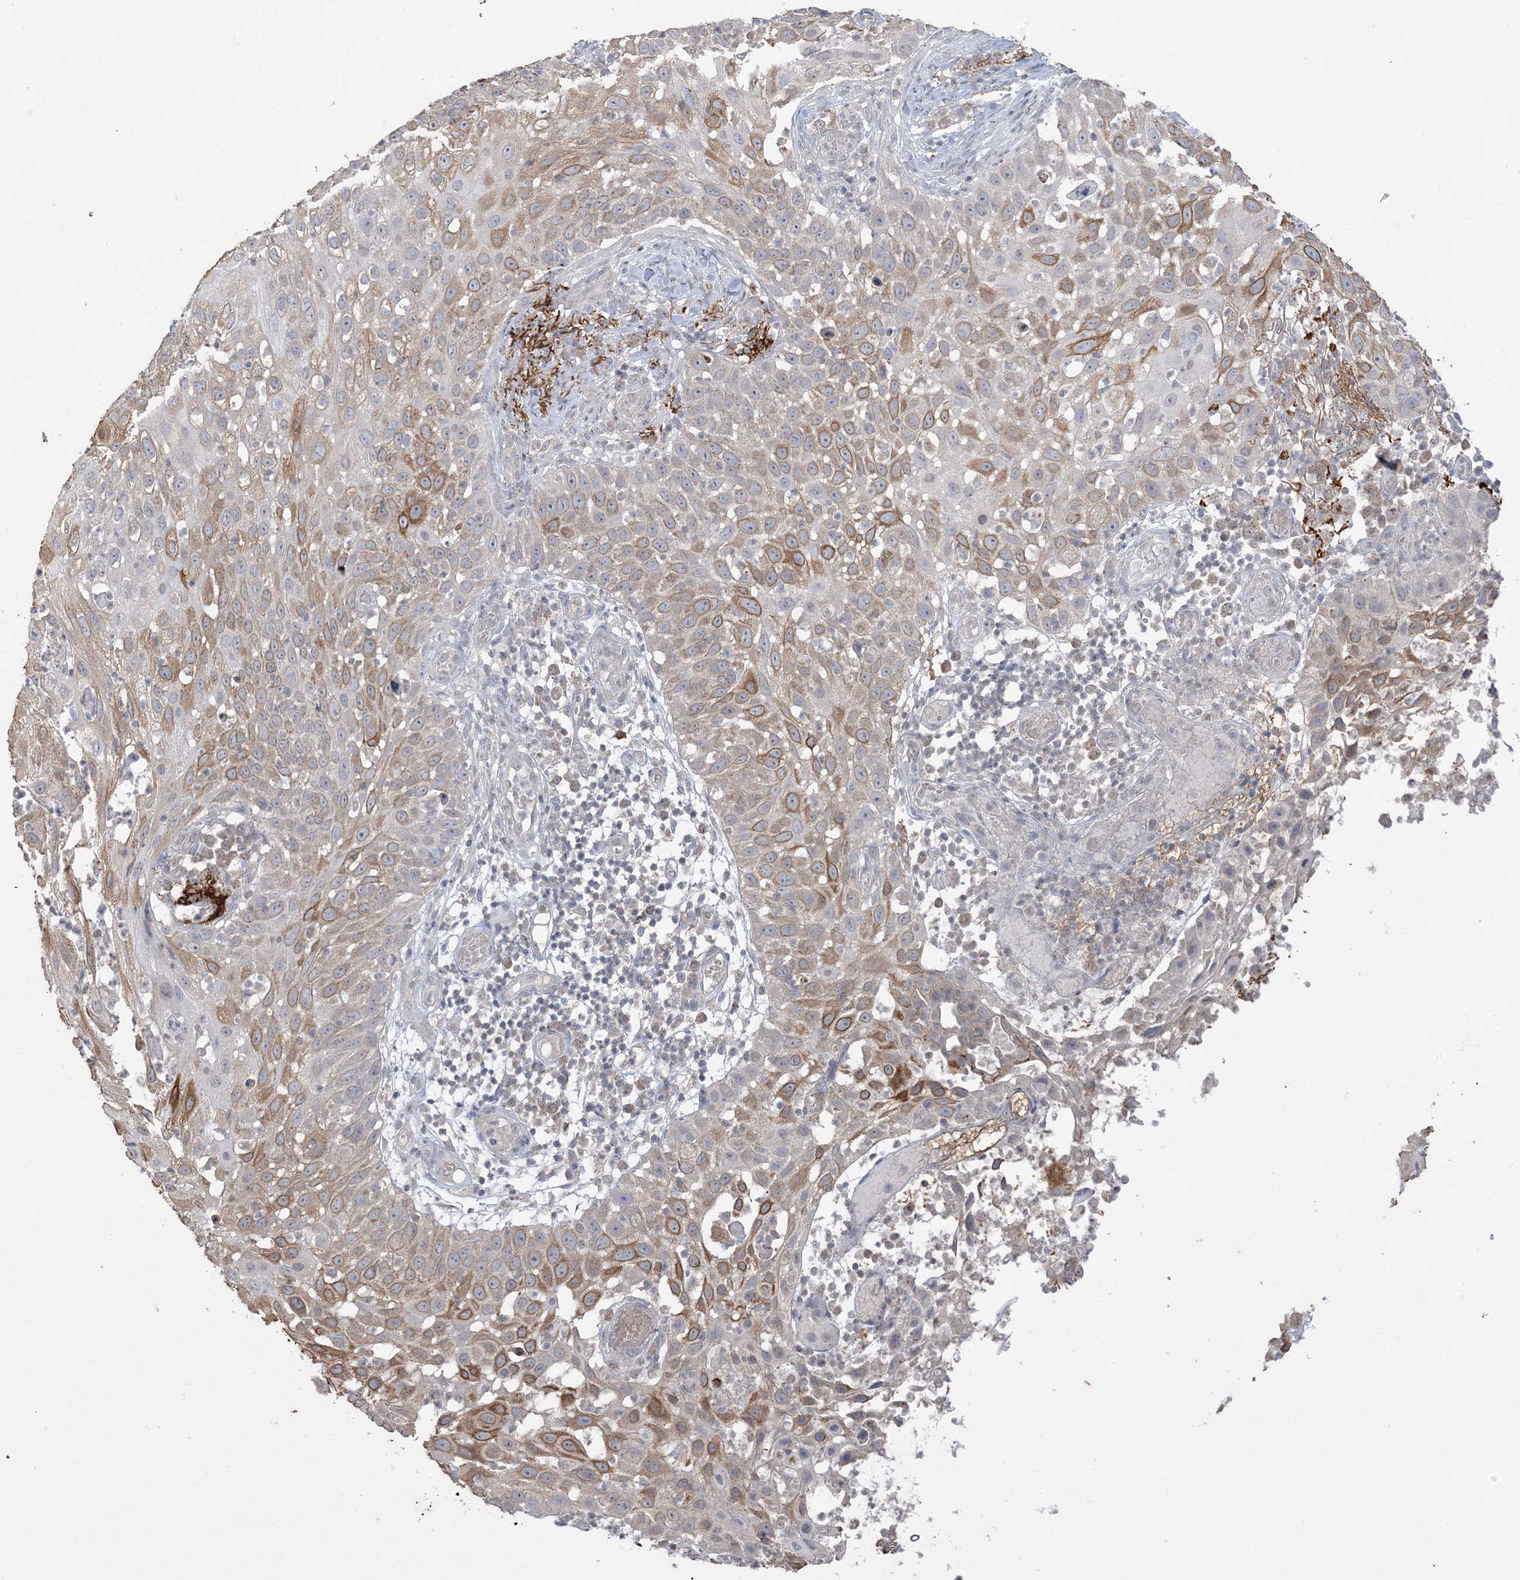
{"staining": {"intensity": "moderate", "quantity": "25%-75%", "location": "cytoplasmic/membranous"}, "tissue": "skin cancer", "cell_type": "Tumor cells", "image_type": "cancer", "snomed": [{"axis": "morphology", "description": "Squamous cell carcinoma, NOS"}, {"axis": "topography", "description": "Skin"}], "caption": "Human skin cancer (squamous cell carcinoma) stained for a protein (brown) exhibits moderate cytoplasmic/membranous positive positivity in about 25%-75% of tumor cells.", "gene": "XRN1", "patient": {"sex": "female", "age": 44}}